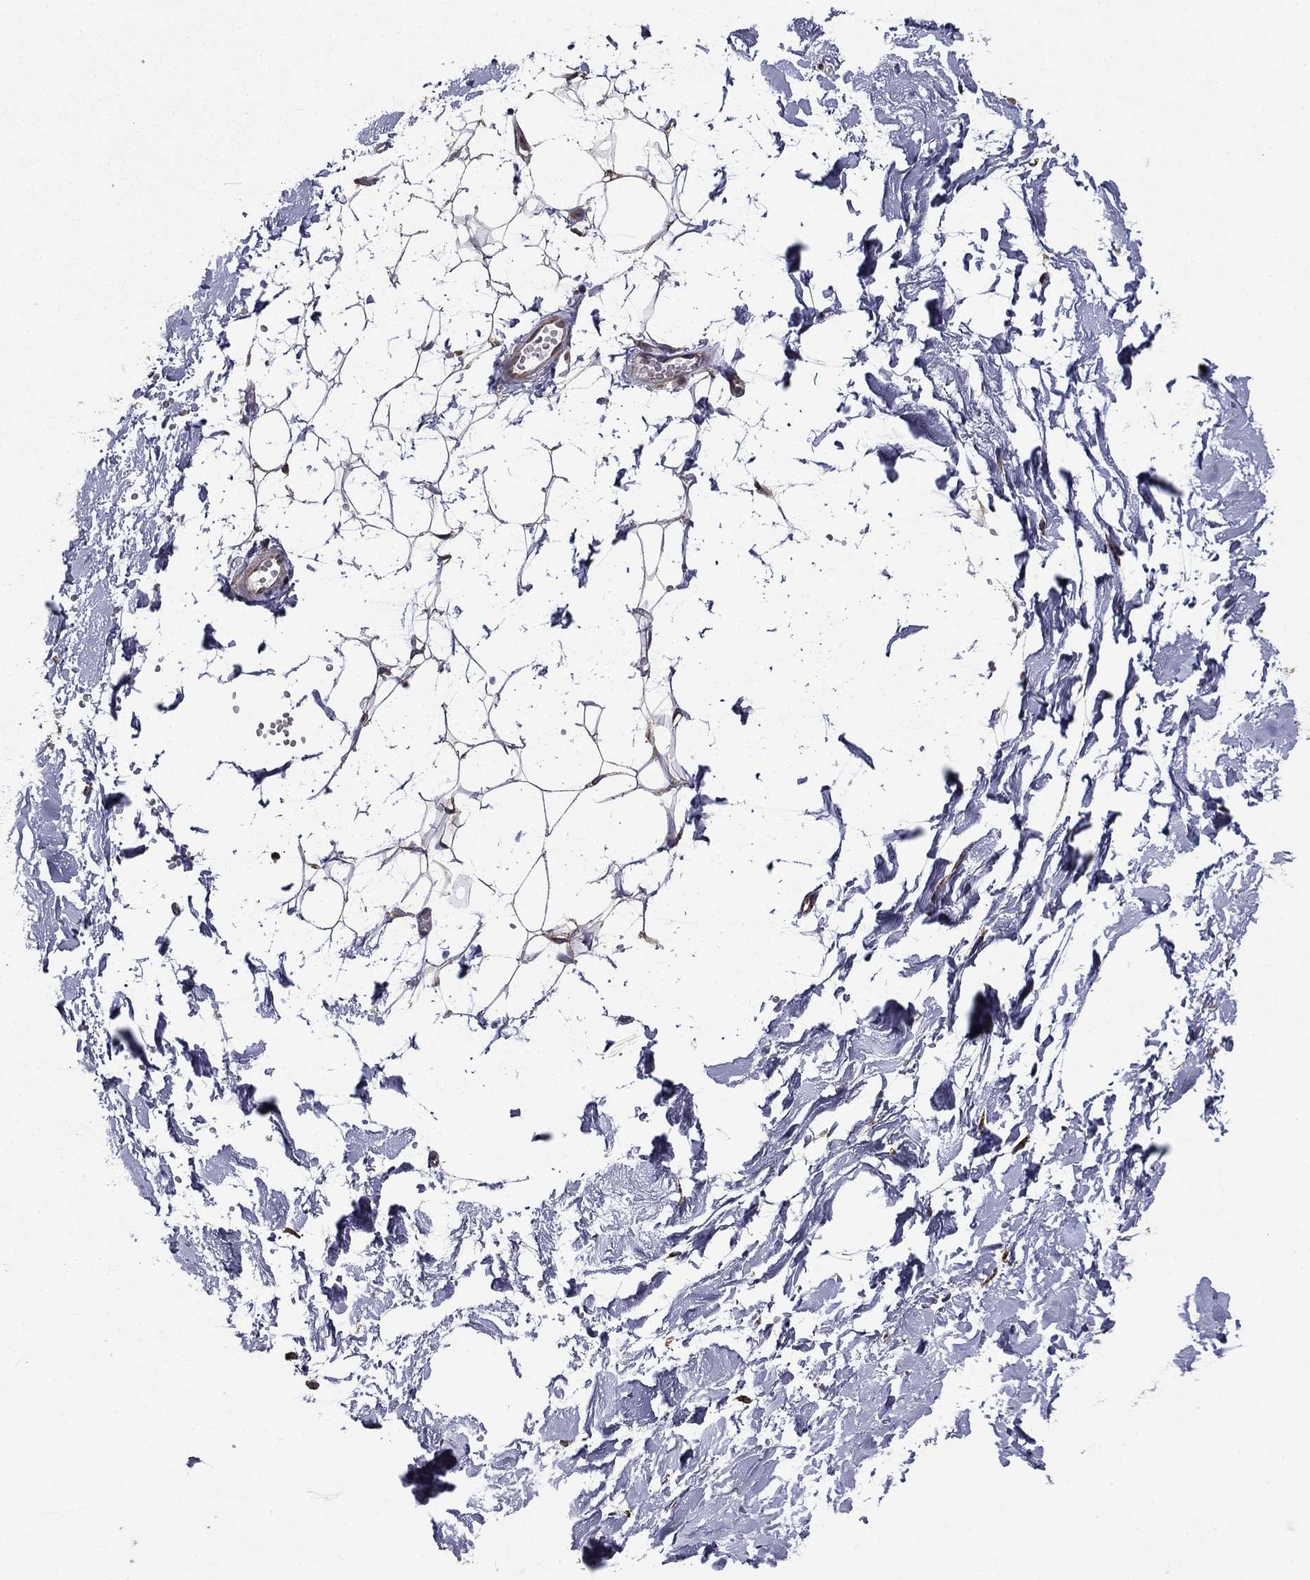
{"staining": {"intensity": "negative", "quantity": "none", "location": "none"}, "tissue": "adipose tissue", "cell_type": "Adipocytes", "image_type": "normal", "snomed": [{"axis": "morphology", "description": "Normal tissue, NOS"}, {"axis": "topography", "description": "Skin"}, {"axis": "topography", "description": "Peripheral nerve tissue"}], "caption": "This is a image of immunohistochemistry staining of normal adipose tissue, which shows no staining in adipocytes. (DAB IHC, high magnification).", "gene": "NKIRAS1", "patient": {"sex": "female", "age": 56}}